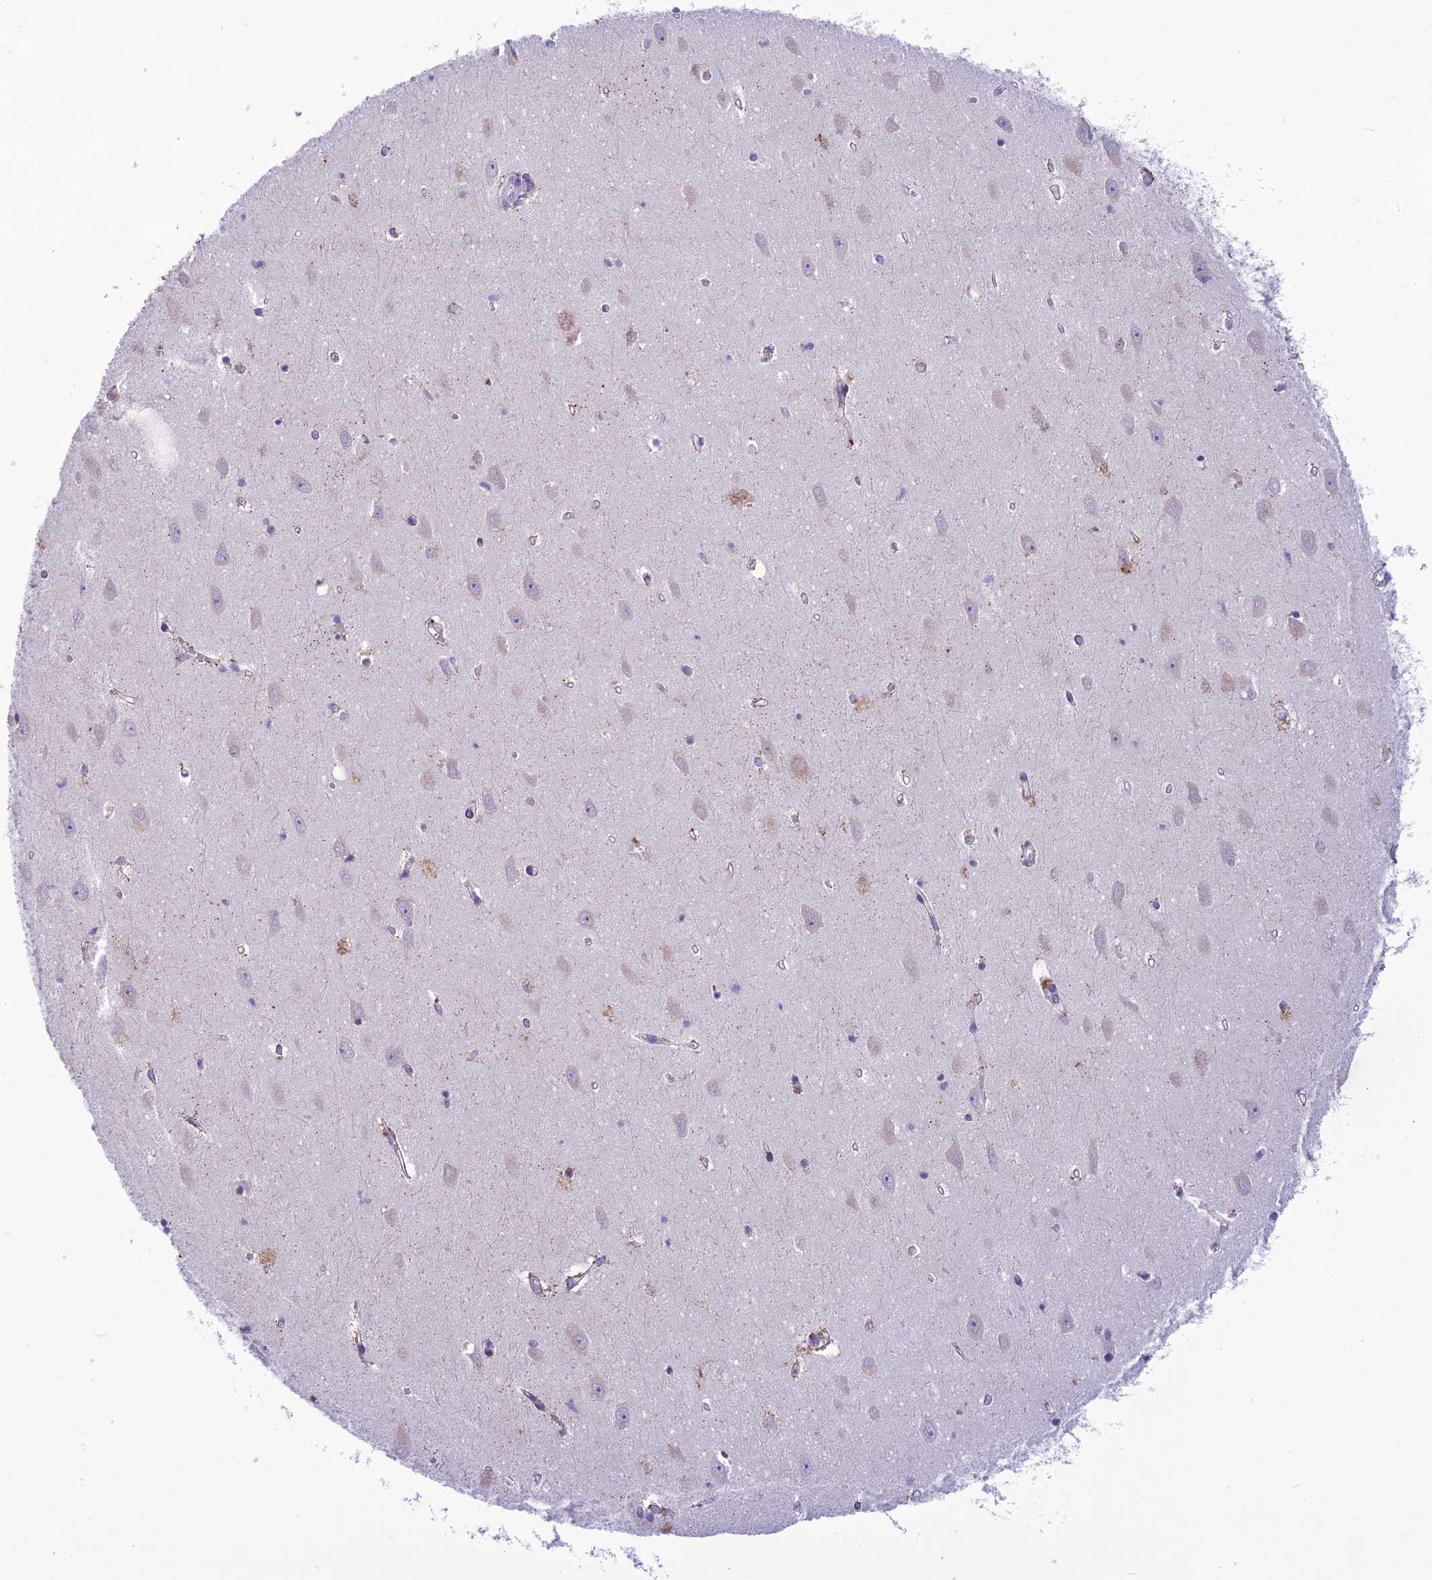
{"staining": {"intensity": "moderate", "quantity": "<25%", "location": "cytoplasmic/membranous"}, "tissue": "hippocampus", "cell_type": "Glial cells", "image_type": "normal", "snomed": [{"axis": "morphology", "description": "Normal tissue, NOS"}, {"axis": "topography", "description": "Hippocampus"}], "caption": "Protein expression analysis of unremarkable human hippocampus reveals moderate cytoplasmic/membranous staining in approximately <25% of glial cells. The protein of interest is shown in brown color, while the nuclei are stained blue.", "gene": "PSMF1", "patient": {"sex": "female", "age": 64}}